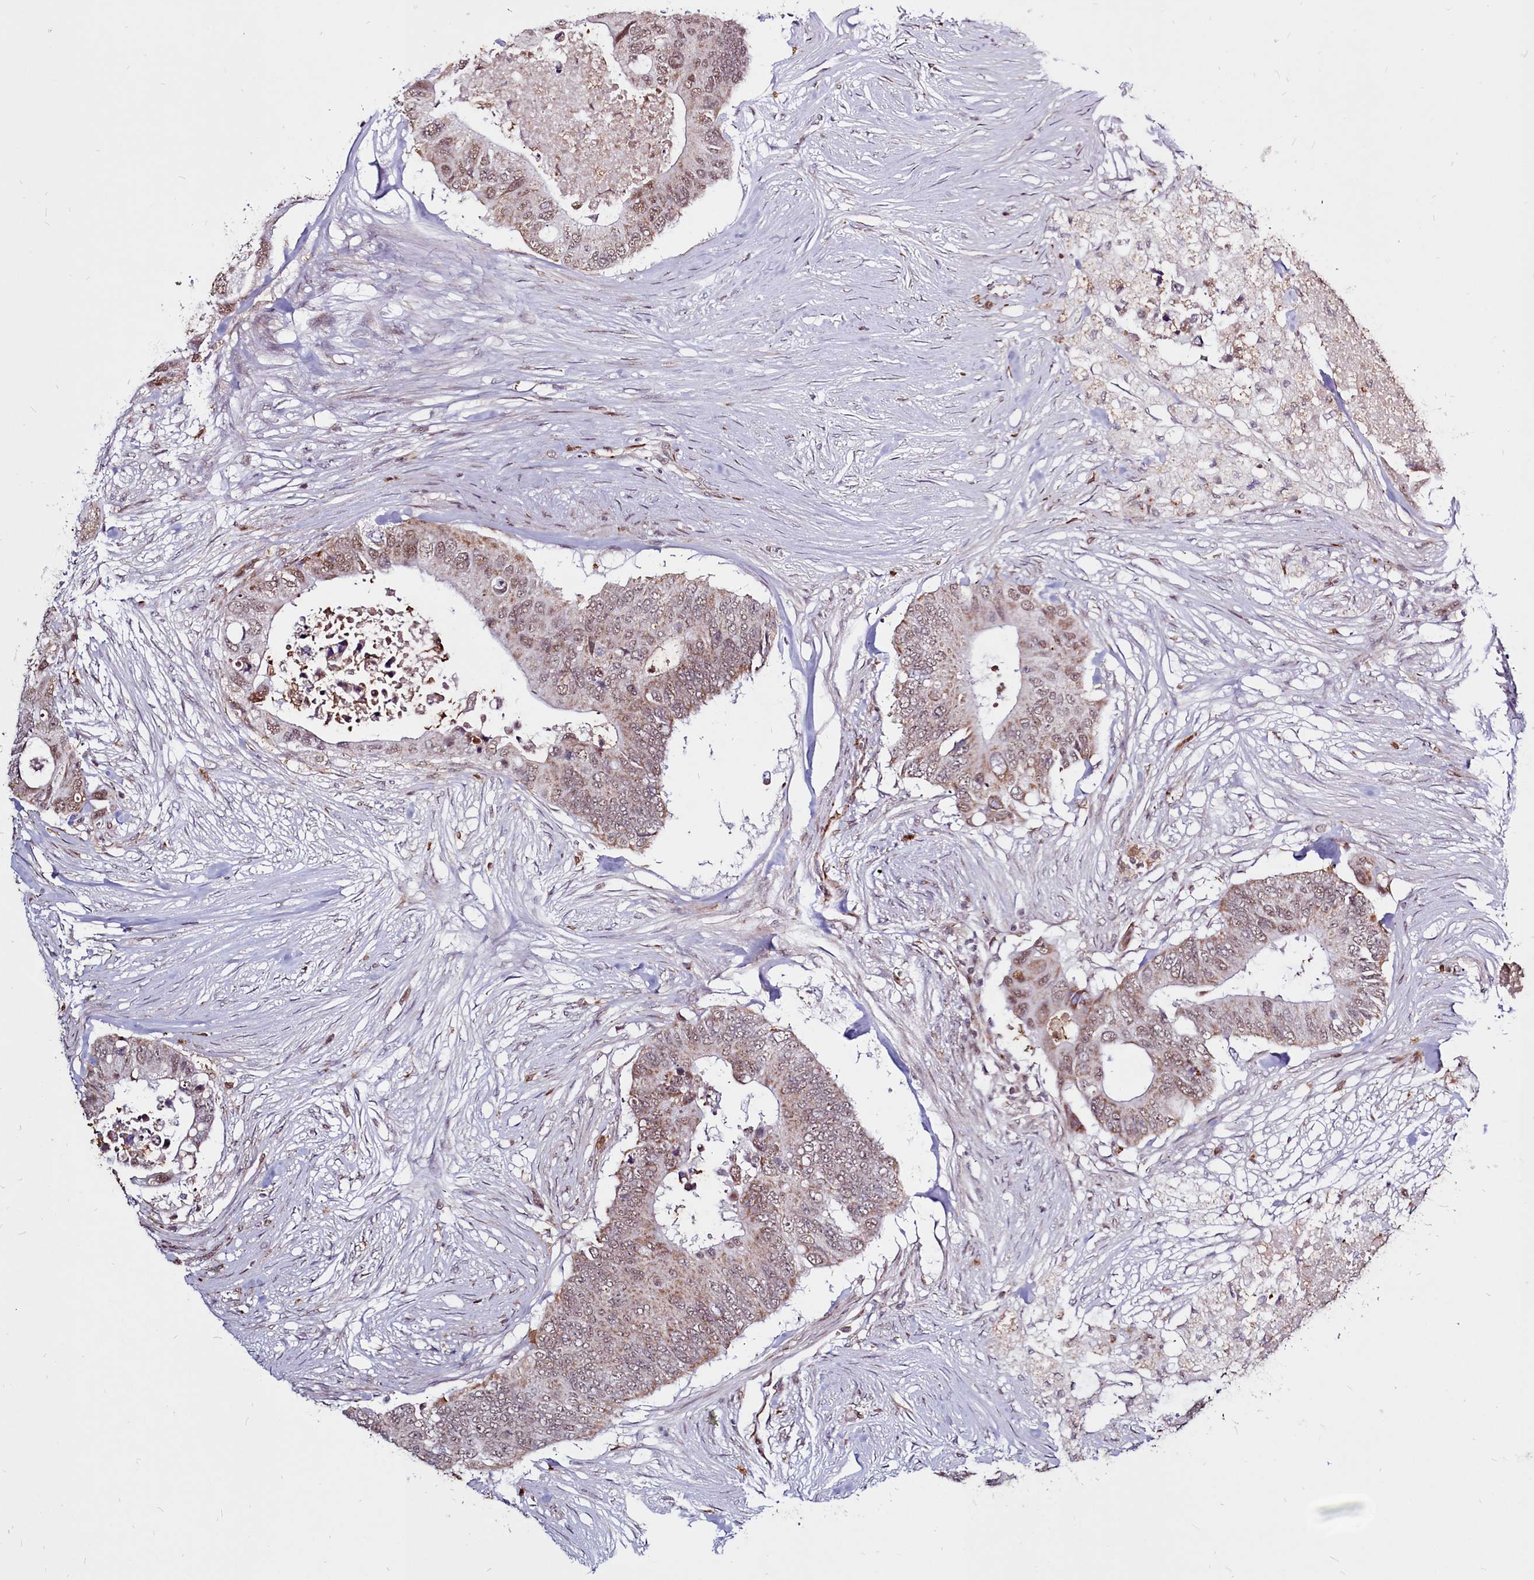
{"staining": {"intensity": "moderate", "quantity": ">75%", "location": "cytoplasmic/membranous,nuclear"}, "tissue": "colorectal cancer", "cell_type": "Tumor cells", "image_type": "cancer", "snomed": [{"axis": "morphology", "description": "Adenocarcinoma, NOS"}, {"axis": "topography", "description": "Colon"}], "caption": "This photomicrograph demonstrates immunohistochemistry staining of human colorectal cancer (adenocarcinoma), with medium moderate cytoplasmic/membranous and nuclear positivity in about >75% of tumor cells.", "gene": "CLK3", "patient": {"sex": "male", "age": 71}}